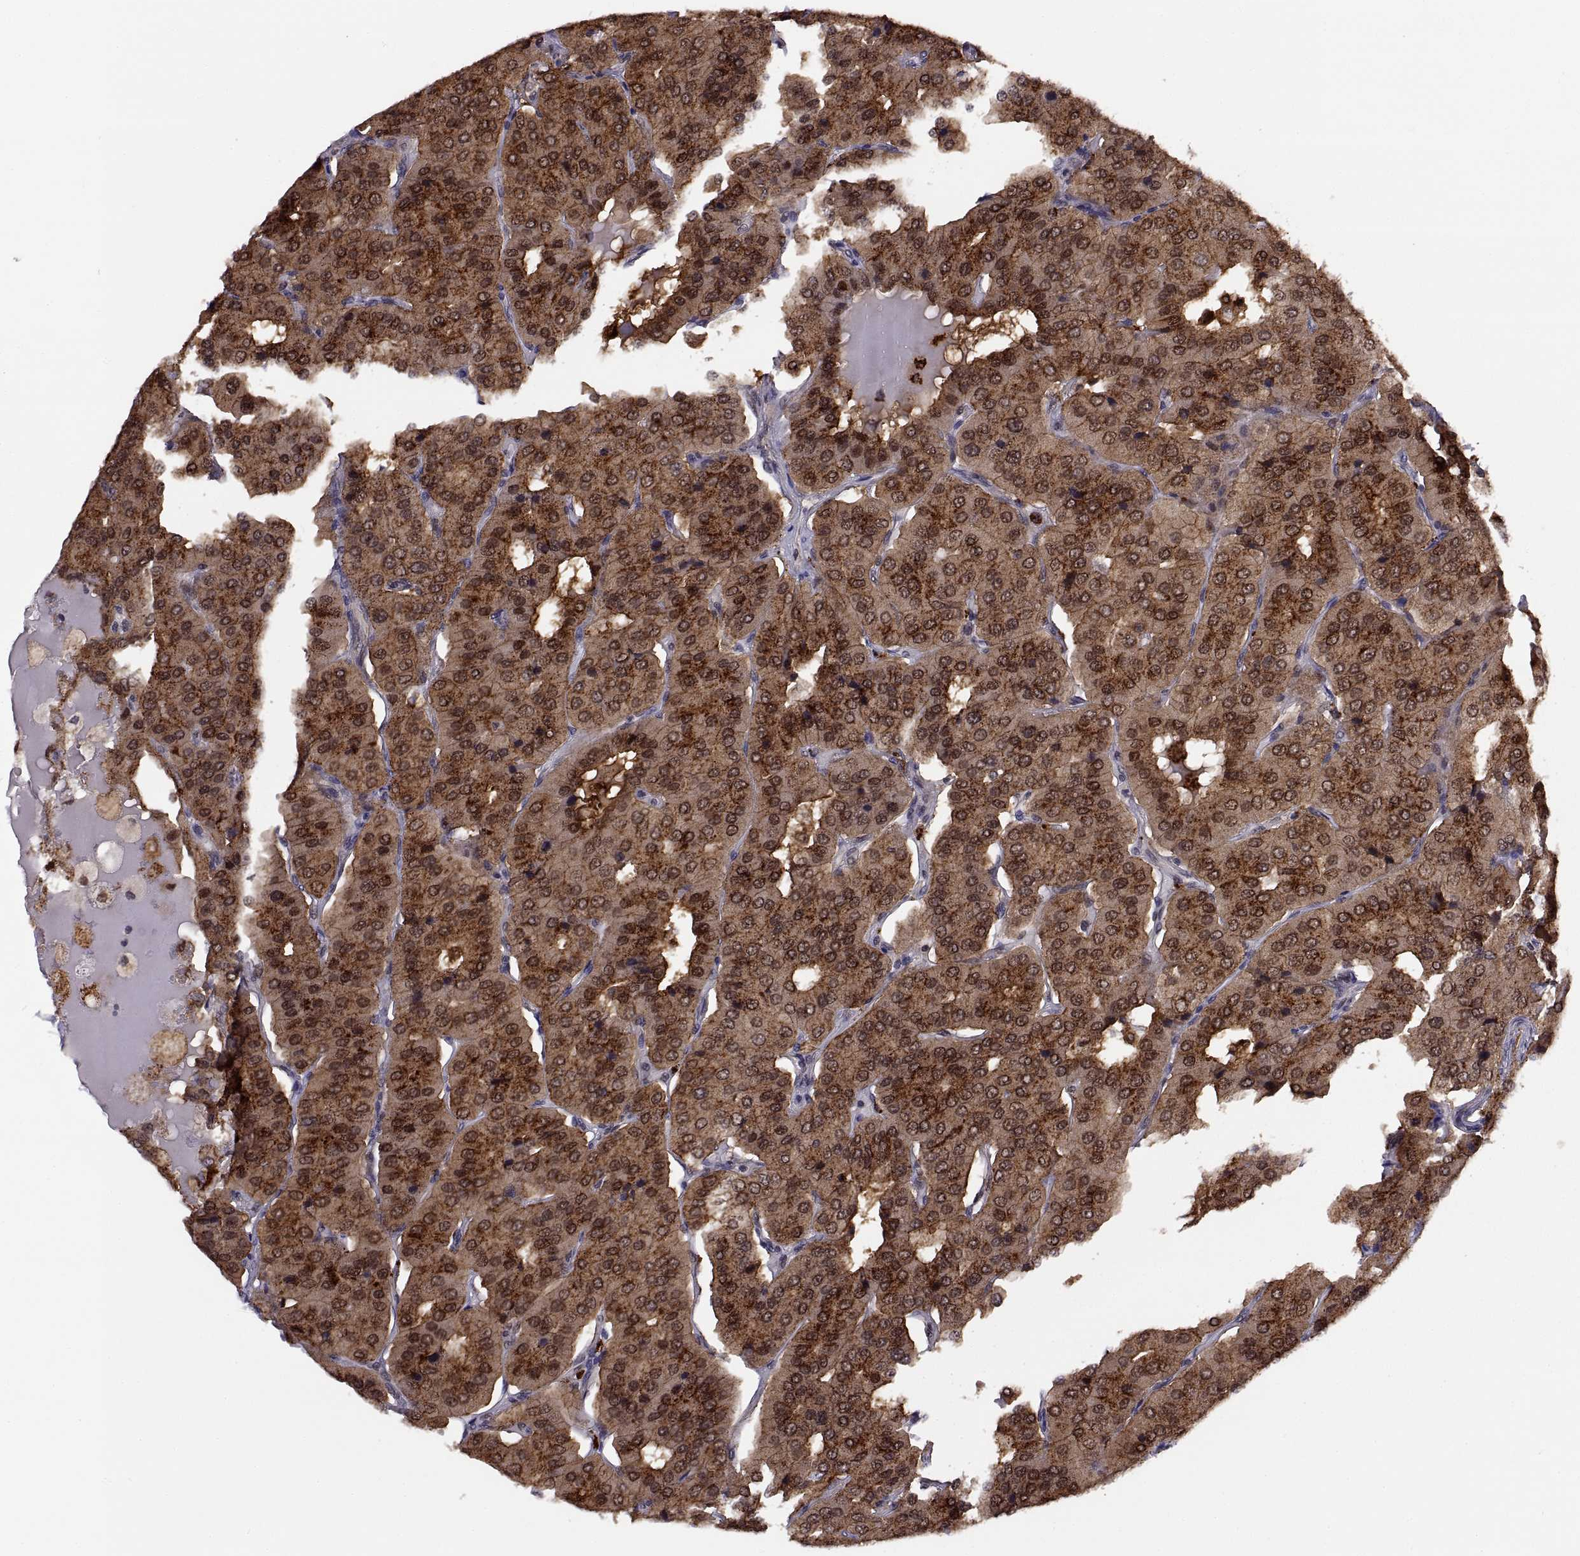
{"staining": {"intensity": "strong", "quantity": ">75%", "location": "cytoplasmic/membranous"}, "tissue": "parathyroid gland", "cell_type": "Glandular cells", "image_type": "normal", "snomed": [{"axis": "morphology", "description": "Normal tissue, NOS"}, {"axis": "morphology", "description": "Adenoma, NOS"}, {"axis": "topography", "description": "Parathyroid gland"}], "caption": "This photomicrograph displays IHC staining of unremarkable human parathyroid gland, with high strong cytoplasmic/membranous positivity in about >75% of glandular cells.", "gene": "PSMC2", "patient": {"sex": "female", "age": 86}}